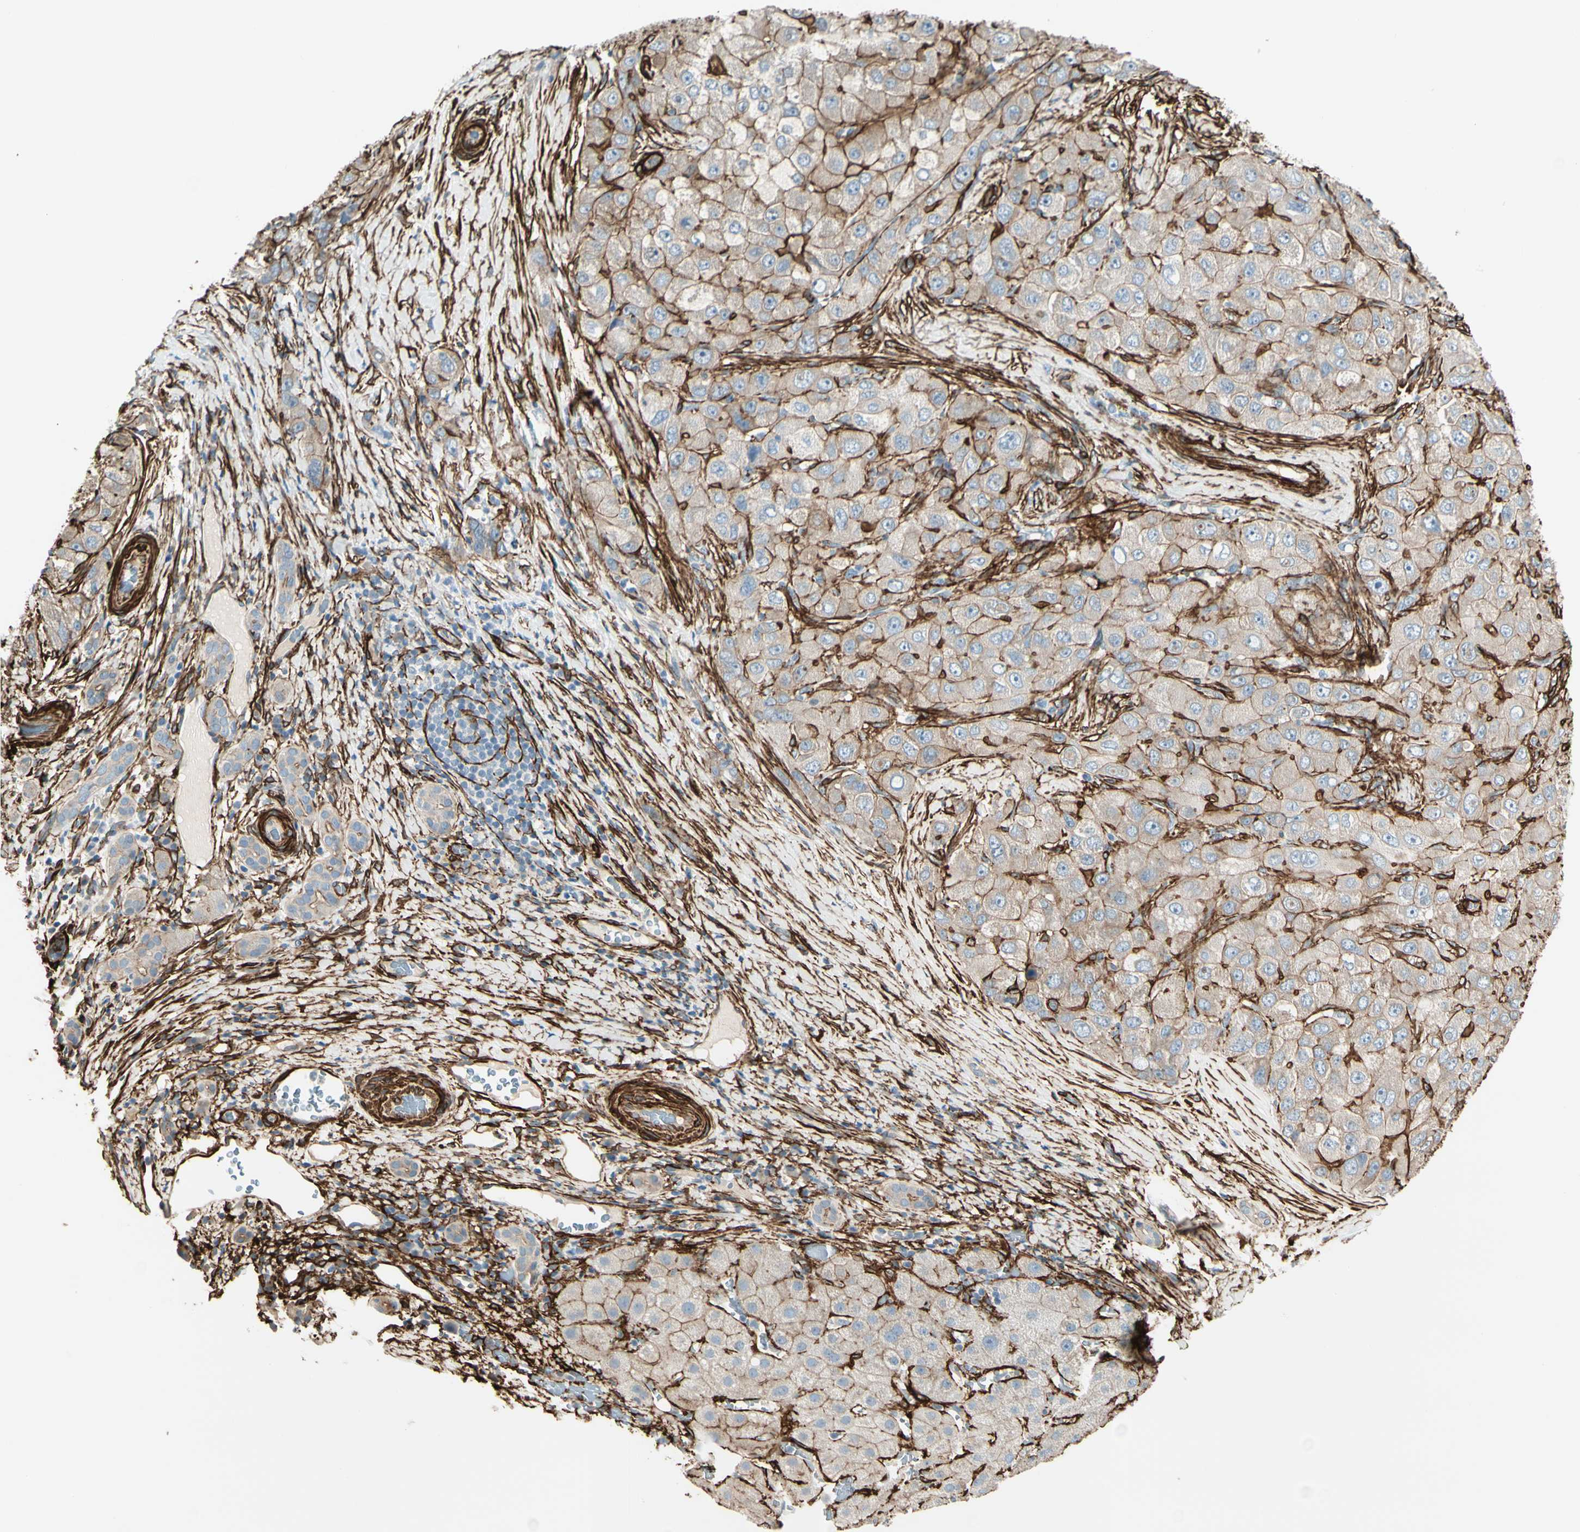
{"staining": {"intensity": "weak", "quantity": ">75%", "location": "cytoplasmic/membranous"}, "tissue": "liver cancer", "cell_type": "Tumor cells", "image_type": "cancer", "snomed": [{"axis": "morphology", "description": "Carcinoma, Hepatocellular, NOS"}, {"axis": "topography", "description": "Liver"}], "caption": "Liver hepatocellular carcinoma was stained to show a protein in brown. There is low levels of weak cytoplasmic/membranous staining in approximately >75% of tumor cells.", "gene": "CALD1", "patient": {"sex": "male", "age": 80}}